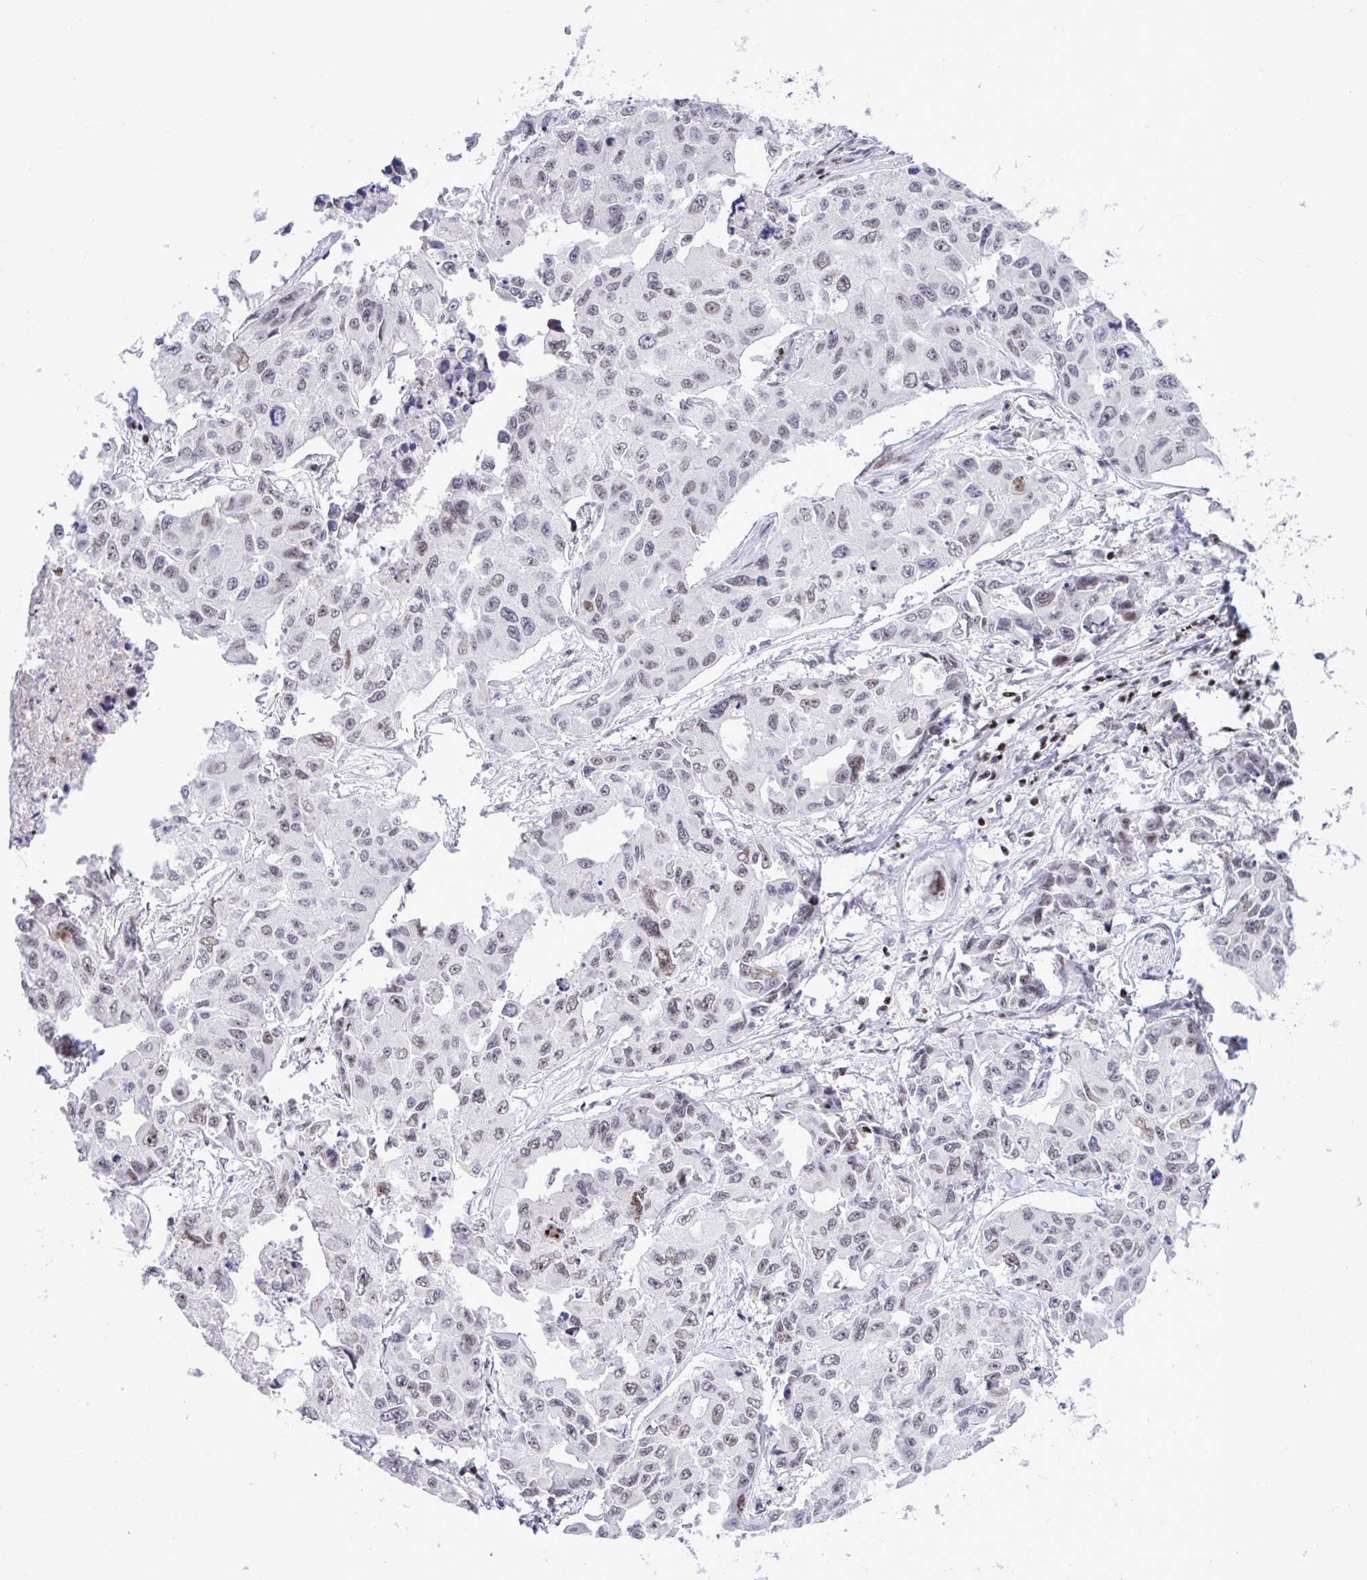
{"staining": {"intensity": "moderate", "quantity": "25%-75%", "location": "nuclear"}, "tissue": "lung cancer", "cell_type": "Tumor cells", "image_type": "cancer", "snomed": [{"axis": "morphology", "description": "Adenocarcinoma, NOS"}, {"axis": "topography", "description": "Lung"}], "caption": "Lung adenocarcinoma stained for a protein (brown) reveals moderate nuclear positive staining in approximately 25%-75% of tumor cells.", "gene": "C14orf39", "patient": {"sex": "male", "age": 64}}